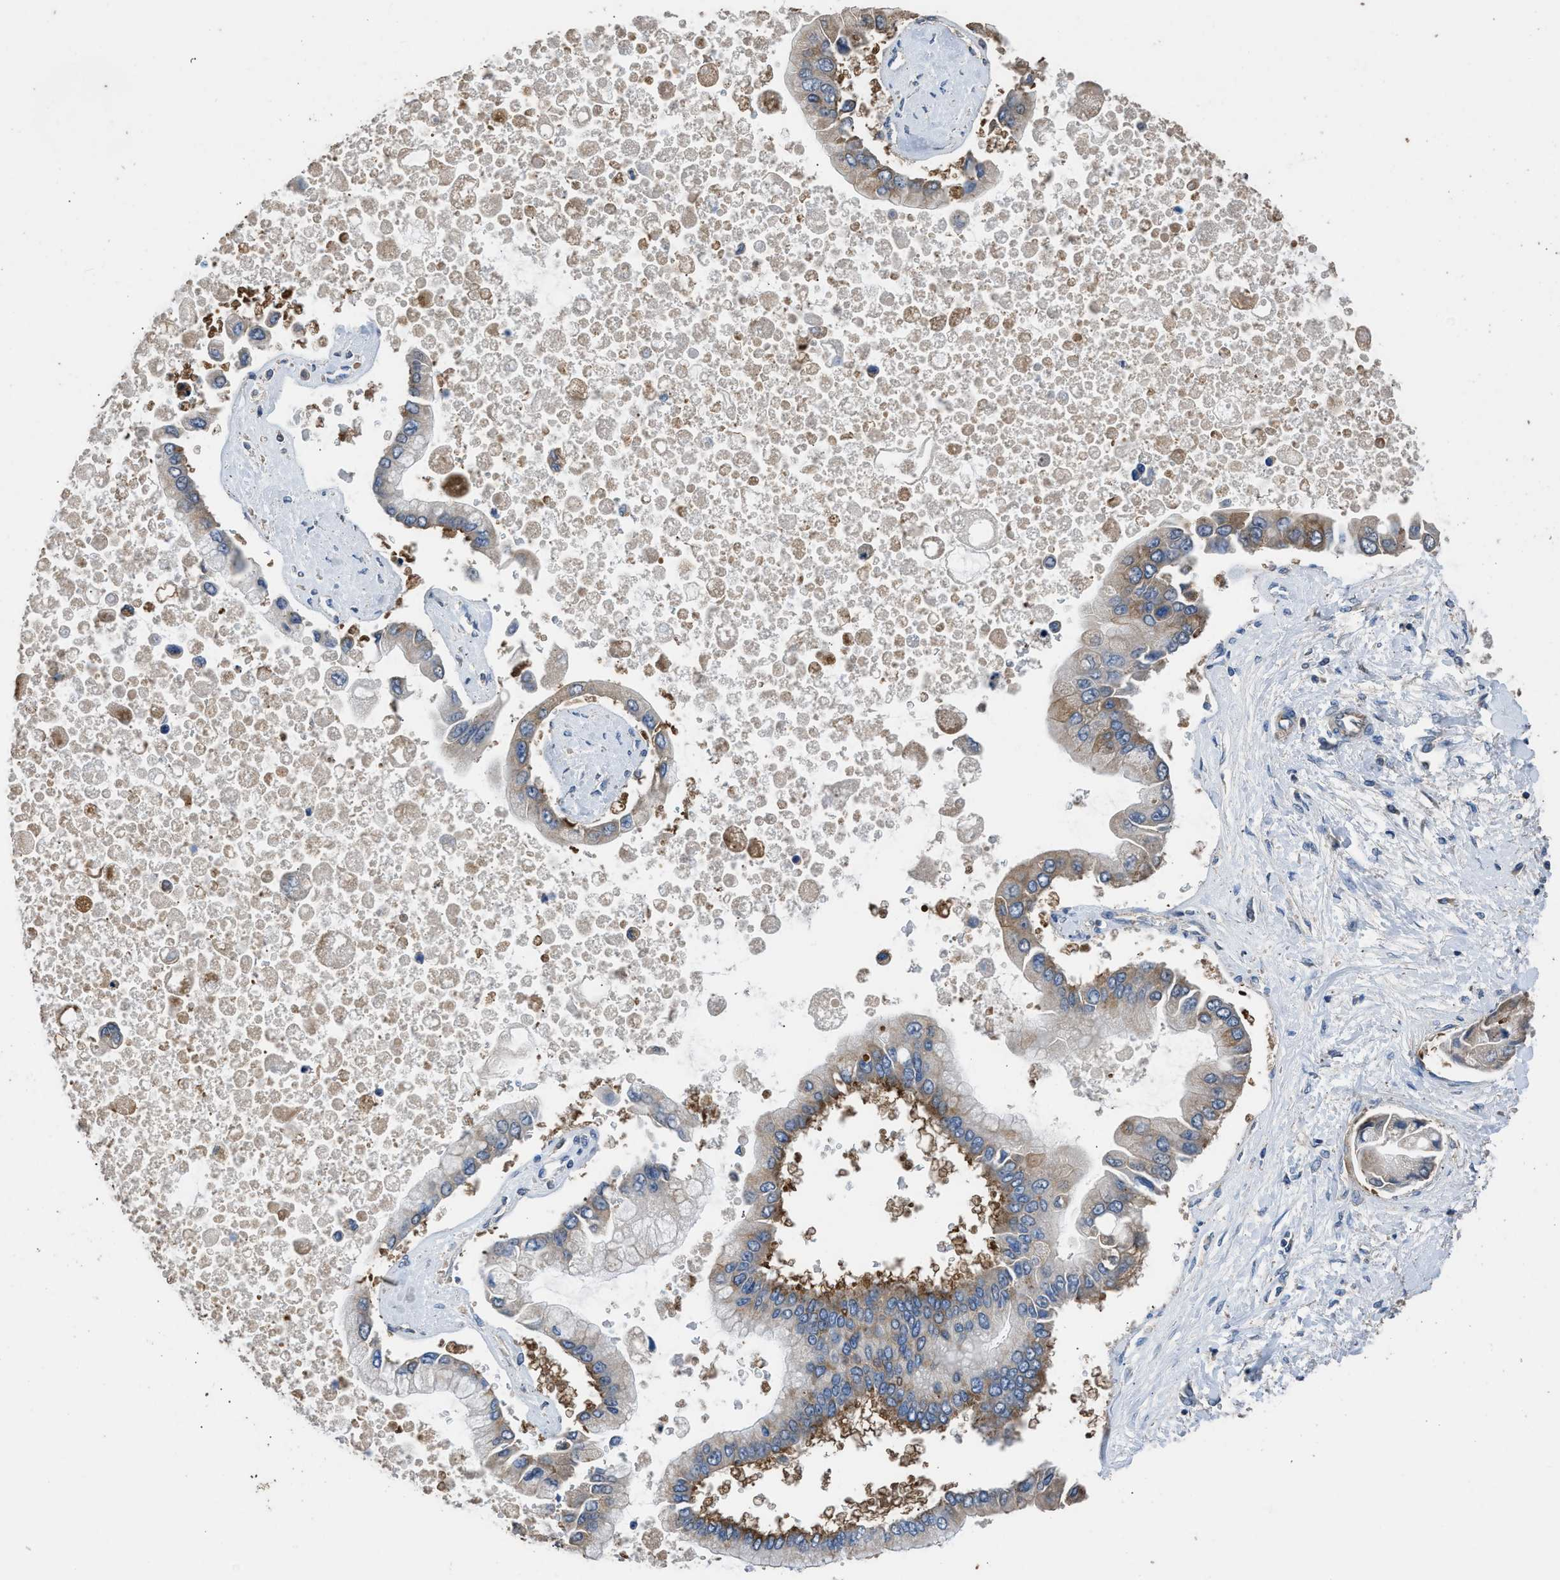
{"staining": {"intensity": "weak", "quantity": "25%-75%", "location": "cytoplasmic/membranous"}, "tissue": "liver cancer", "cell_type": "Tumor cells", "image_type": "cancer", "snomed": [{"axis": "morphology", "description": "Cholangiocarcinoma"}, {"axis": "topography", "description": "Liver"}], "caption": "Immunohistochemistry (IHC) micrograph of liver cholangiocarcinoma stained for a protein (brown), which displays low levels of weak cytoplasmic/membranous positivity in about 25%-75% of tumor cells.", "gene": "ITSN1", "patient": {"sex": "male", "age": 50}}